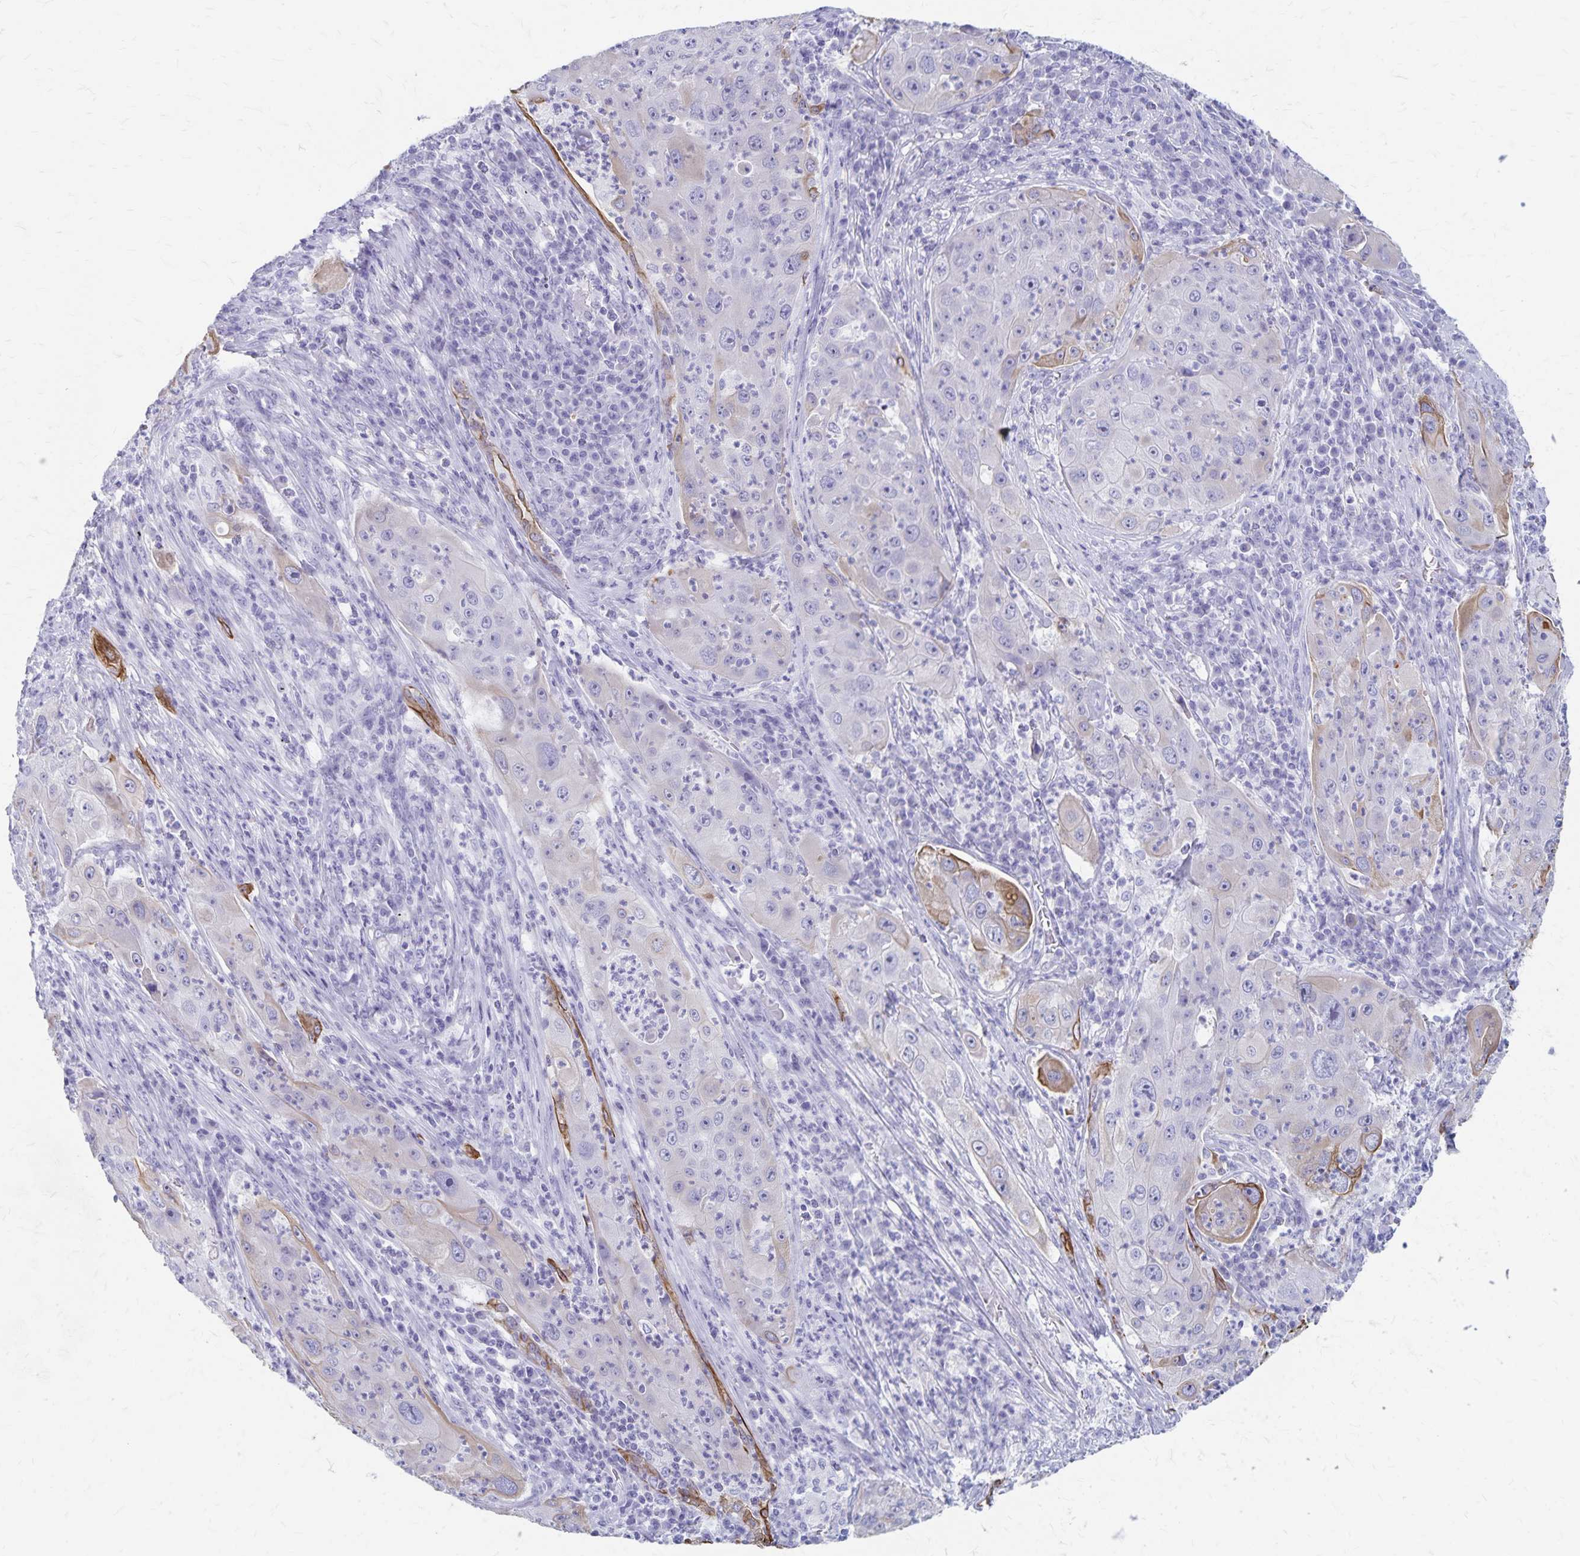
{"staining": {"intensity": "moderate", "quantity": "<25%", "location": "cytoplasmic/membranous"}, "tissue": "lung cancer", "cell_type": "Tumor cells", "image_type": "cancer", "snomed": [{"axis": "morphology", "description": "Squamous cell carcinoma, NOS"}, {"axis": "topography", "description": "Lung"}], "caption": "Protein staining displays moderate cytoplasmic/membranous staining in approximately <25% of tumor cells in lung squamous cell carcinoma.", "gene": "GPBAR1", "patient": {"sex": "female", "age": 59}}